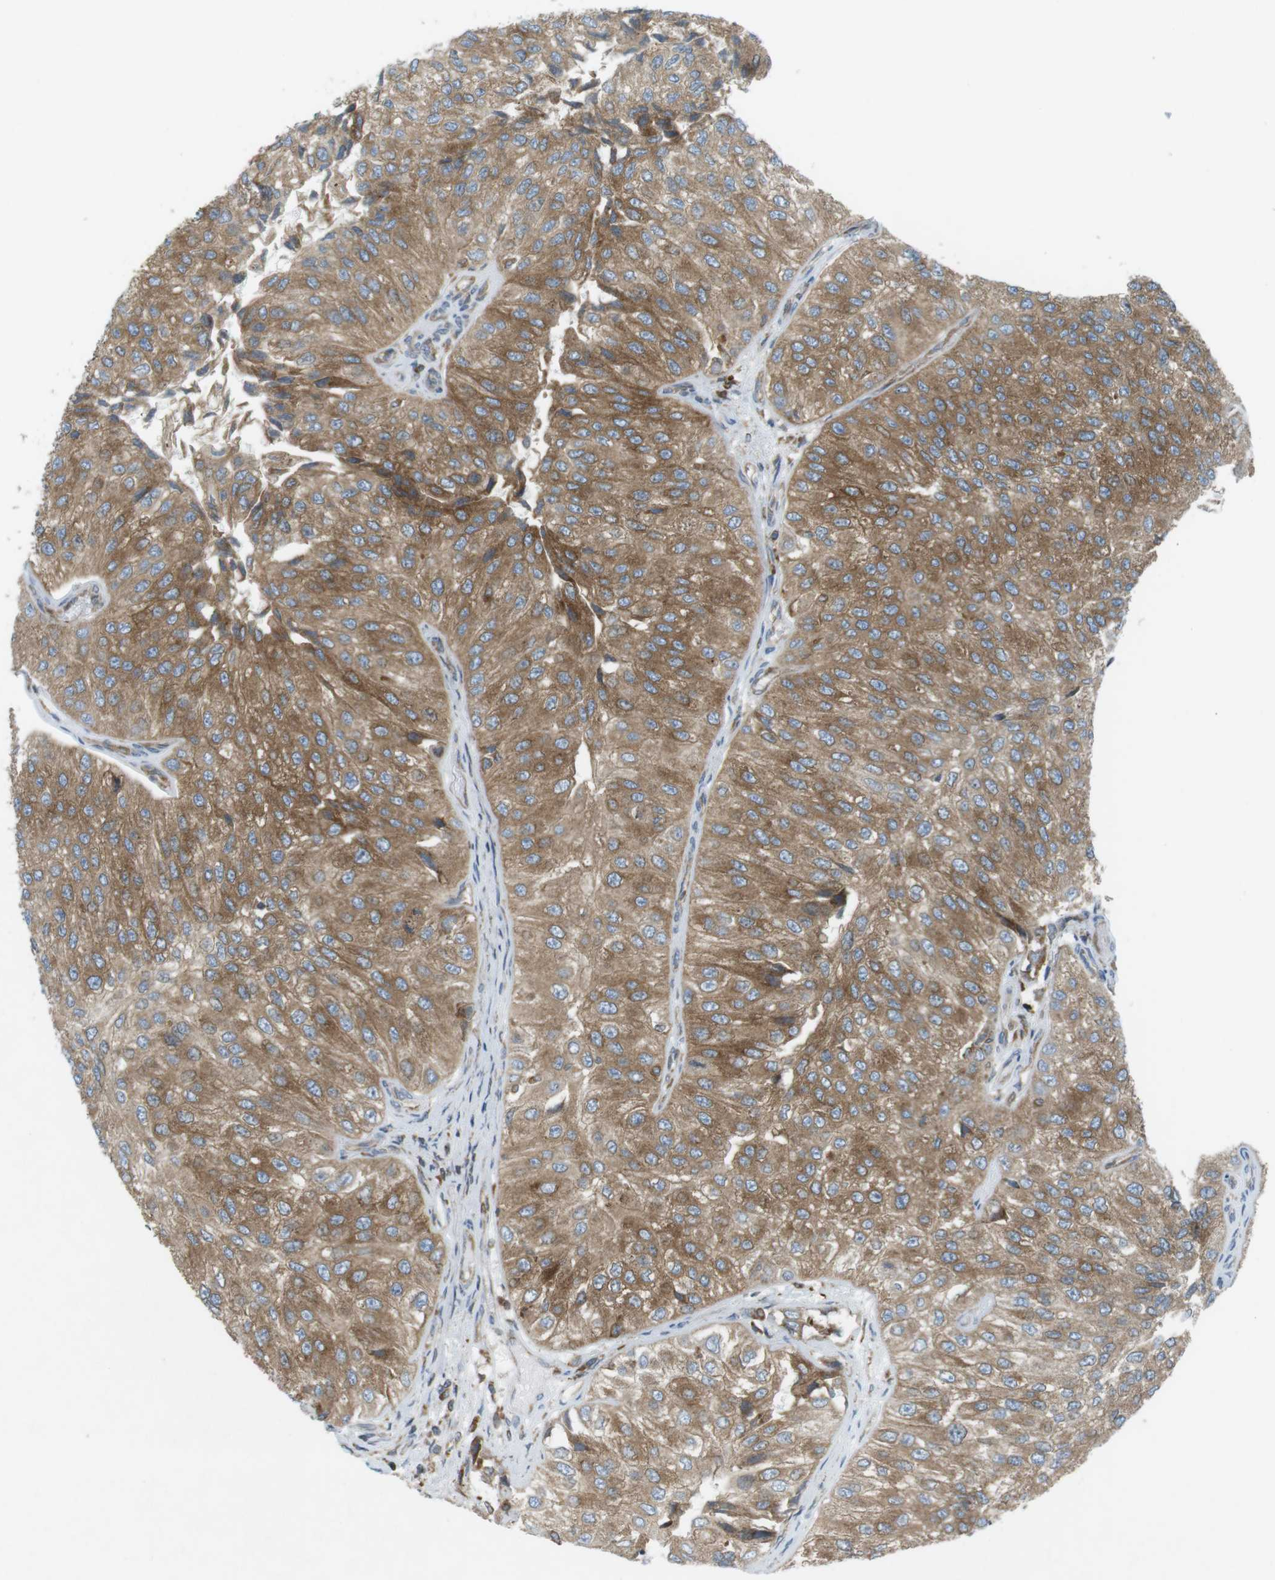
{"staining": {"intensity": "moderate", "quantity": ">75%", "location": "cytoplasmic/membranous"}, "tissue": "urothelial cancer", "cell_type": "Tumor cells", "image_type": "cancer", "snomed": [{"axis": "morphology", "description": "Urothelial carcinoma, High grade"}, {"axis": "topography", "description": "Kidney"}, {"axis": "topography", "description": "Urinary bladder"}], "caption": "Tumor cells show medium levels of moderate cytoplasmic/membranous positivity in approximately >75% of cells in human high-grade urothelial carcinoma.", "gene": "FLII", "patient": {"sex": "male", "age": 77}}